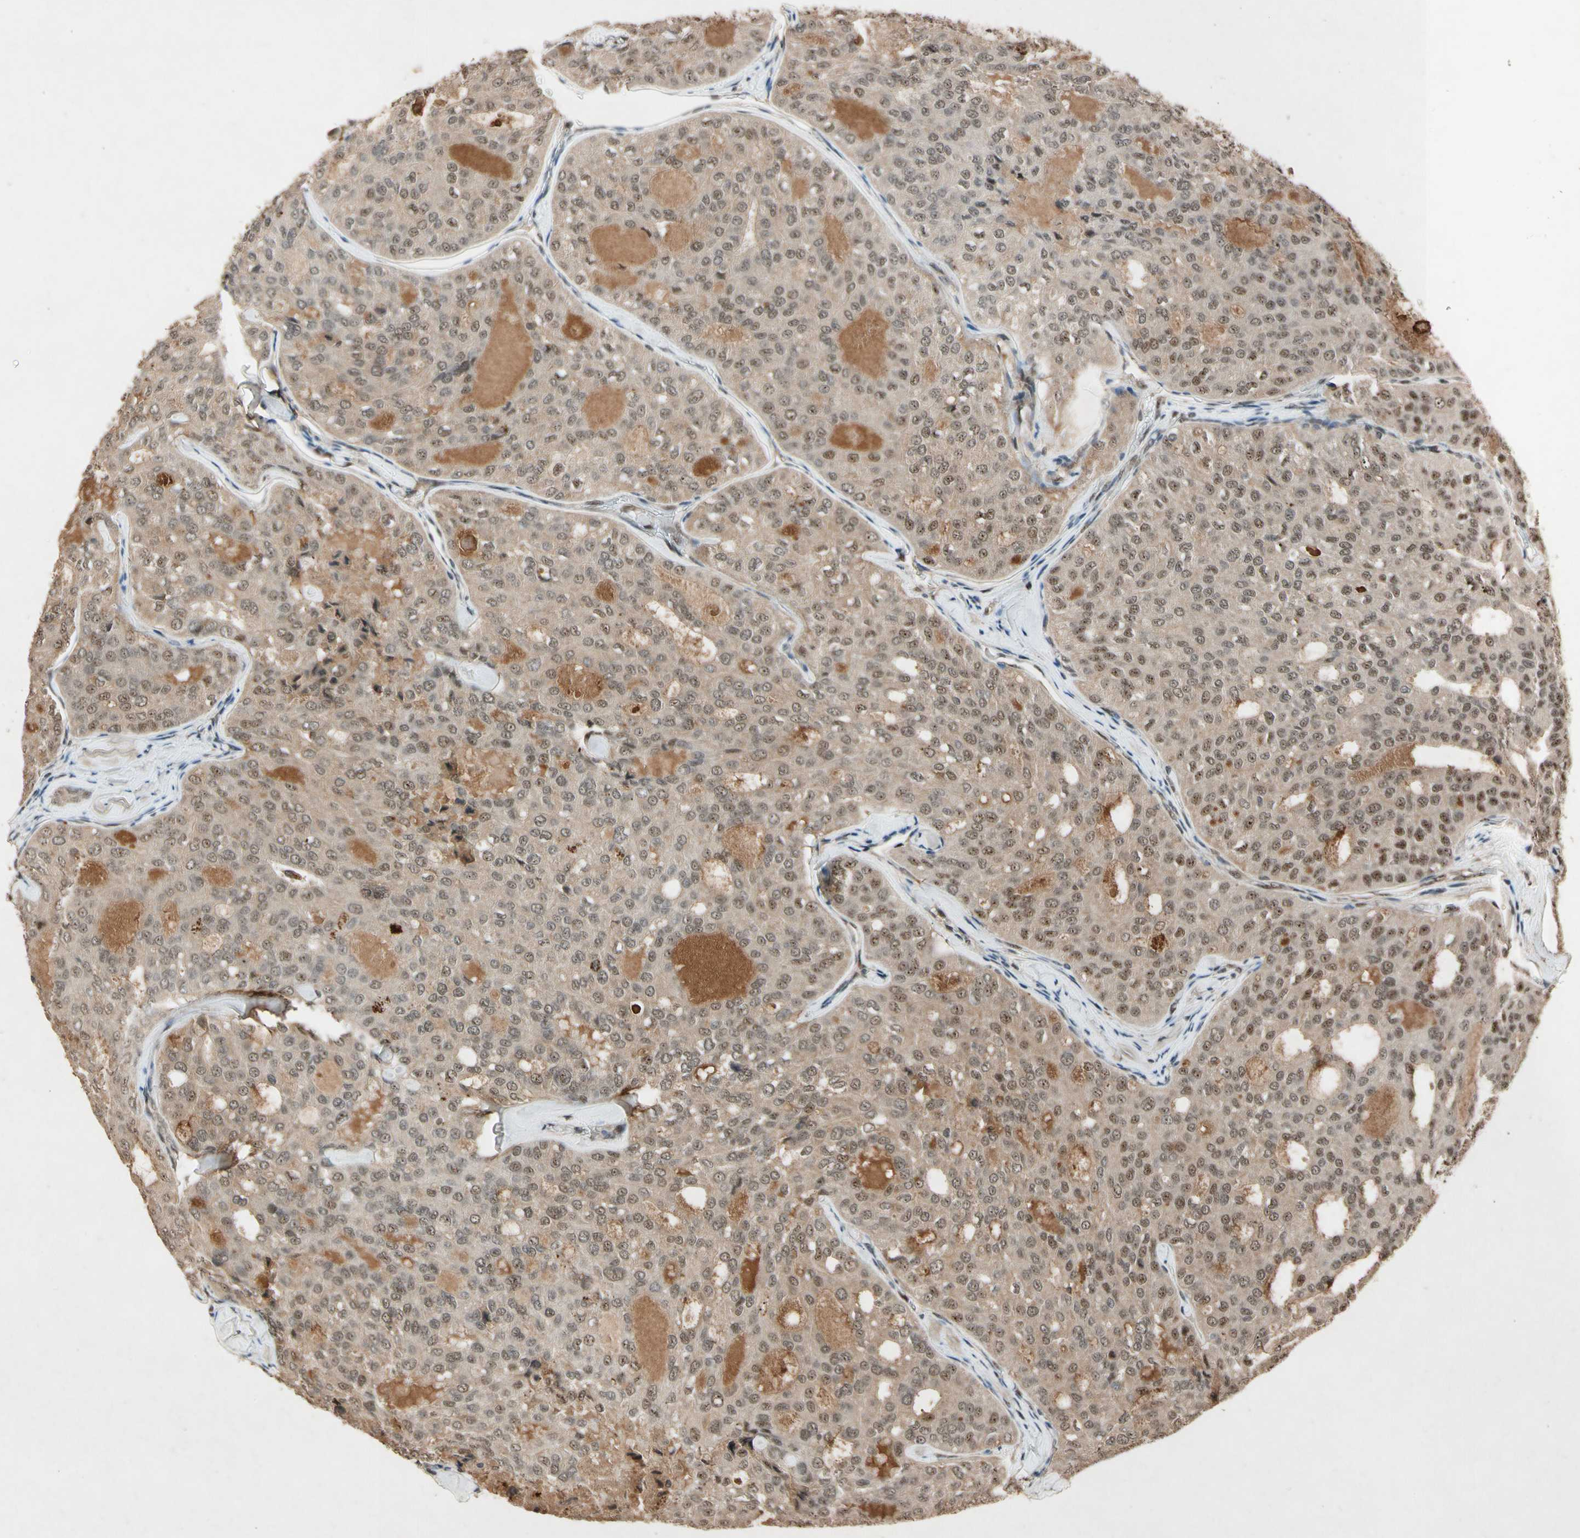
{"staining": {"intensity": "weak", "quantity": ">75%", "location": "cytoplasmic/membranous,nuclear"}, "tissue": "thyroid cancer", "cell_type": "Tumor cells", "image_type": "cancer", "snomed": [{"axis": "morphology", "description": "Follicular adenoma carcinoma, NOS"}, {"axis": "topography", "description": "Thyroid gland"}], "caption": "A histopathology image of human thyroid cancer (follicular adenoma carcinoma) stained for a protein exhibits weak cytoplasmic/membranous and nuclear brown staining in tumor cells. (brown staining indicates protein expression, while blue staining denotes nuclei).", "gene": "PML", "patient": {"sex": "male", "age": 75}}